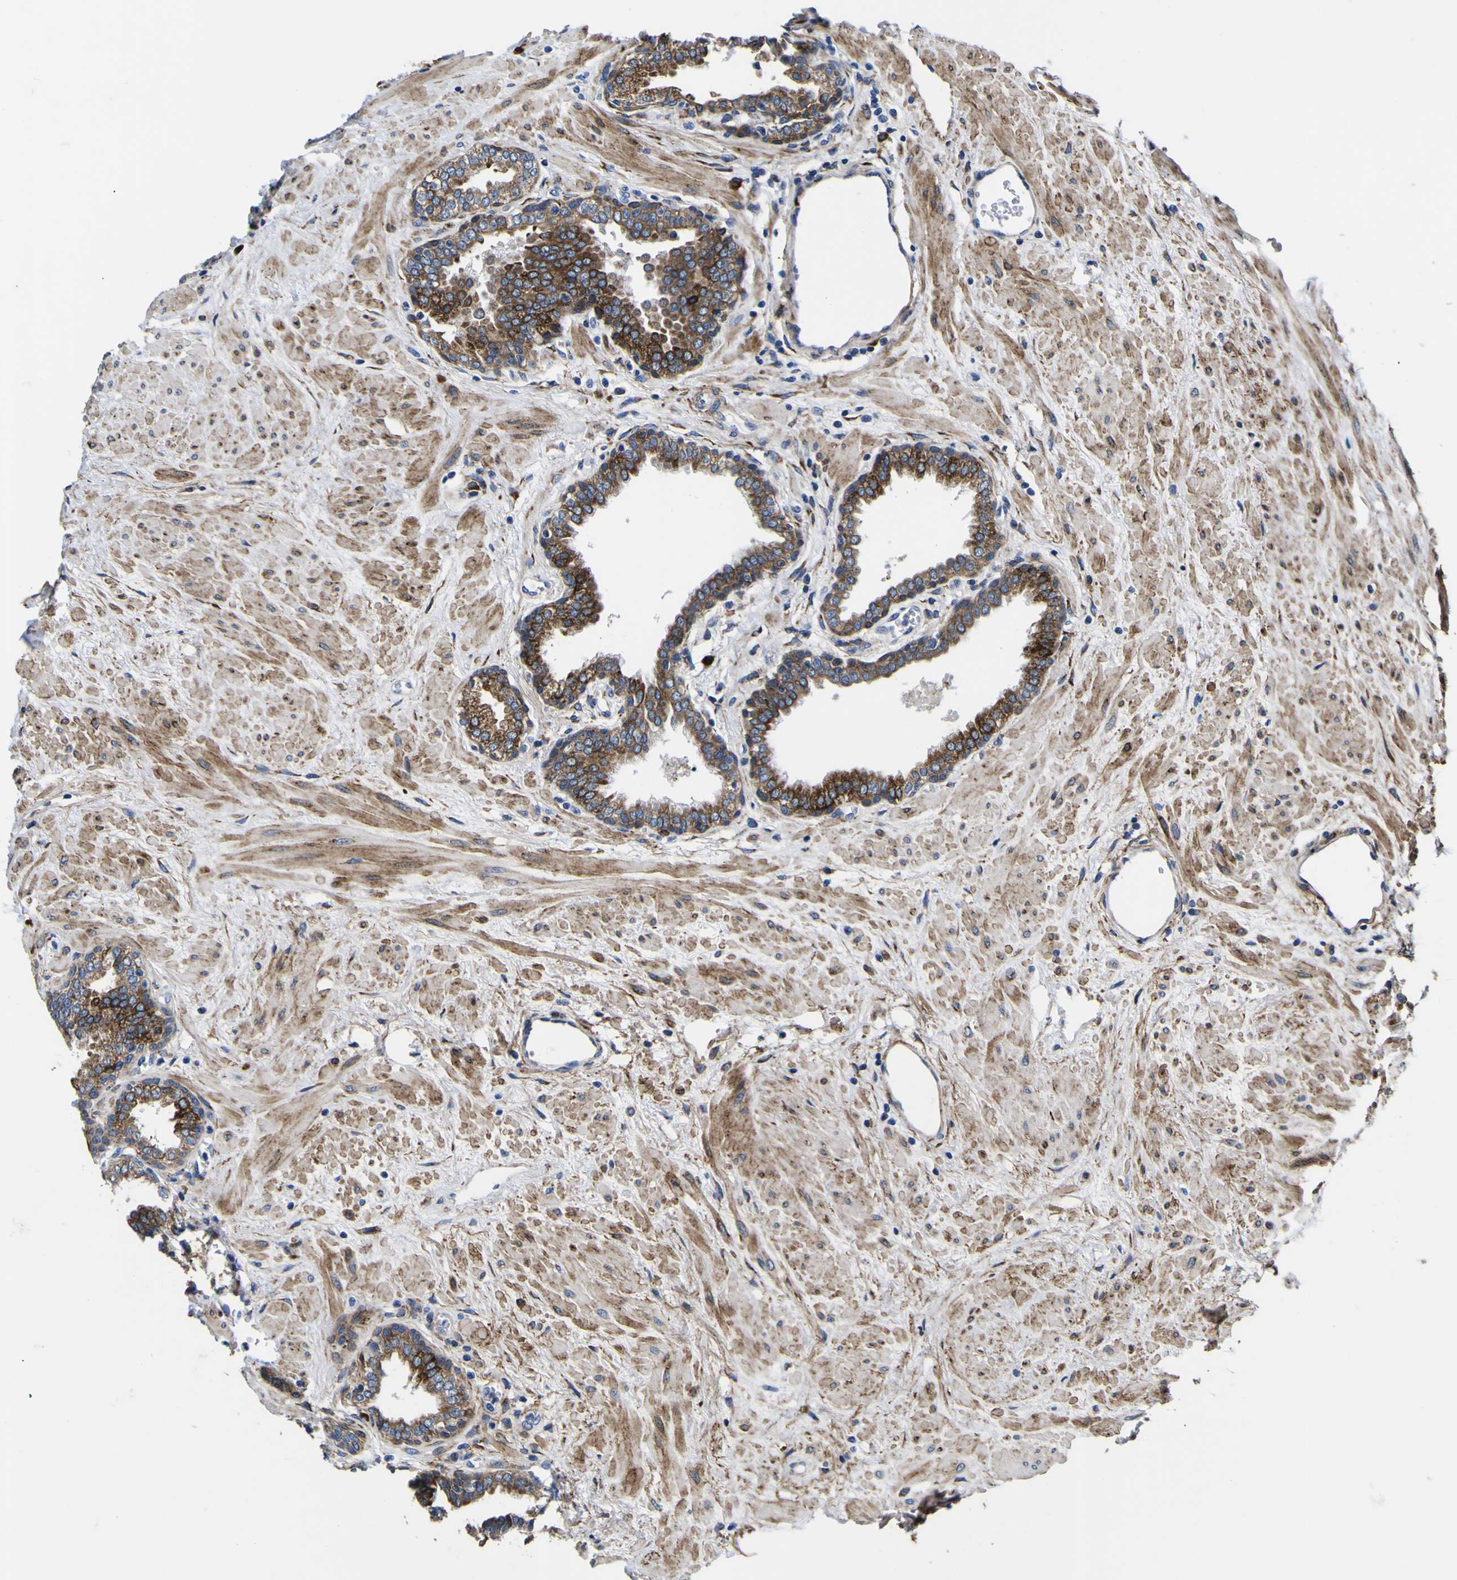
{"staining": {"intensity": "moderate", "quantity": "25%-75%", "location": "cytoplasmic/membranous"}, "tissue": "prostate", "cell_type": "Glandular cells", "image_type": "normal", "snomed": [{"axis": "morphology", "description": "Normal tissue, NOS"}, {"axis": "topography", "description": "Prostate"}], "caption": "Immunohistochemistry (DAB) staining of benign prostate reveals moderate cytoplasmic/membranous protein expression in approximately 25%-75% of glandular cells.", "gene": "SCD", "patient": {"sex": "male", "age": 51}}